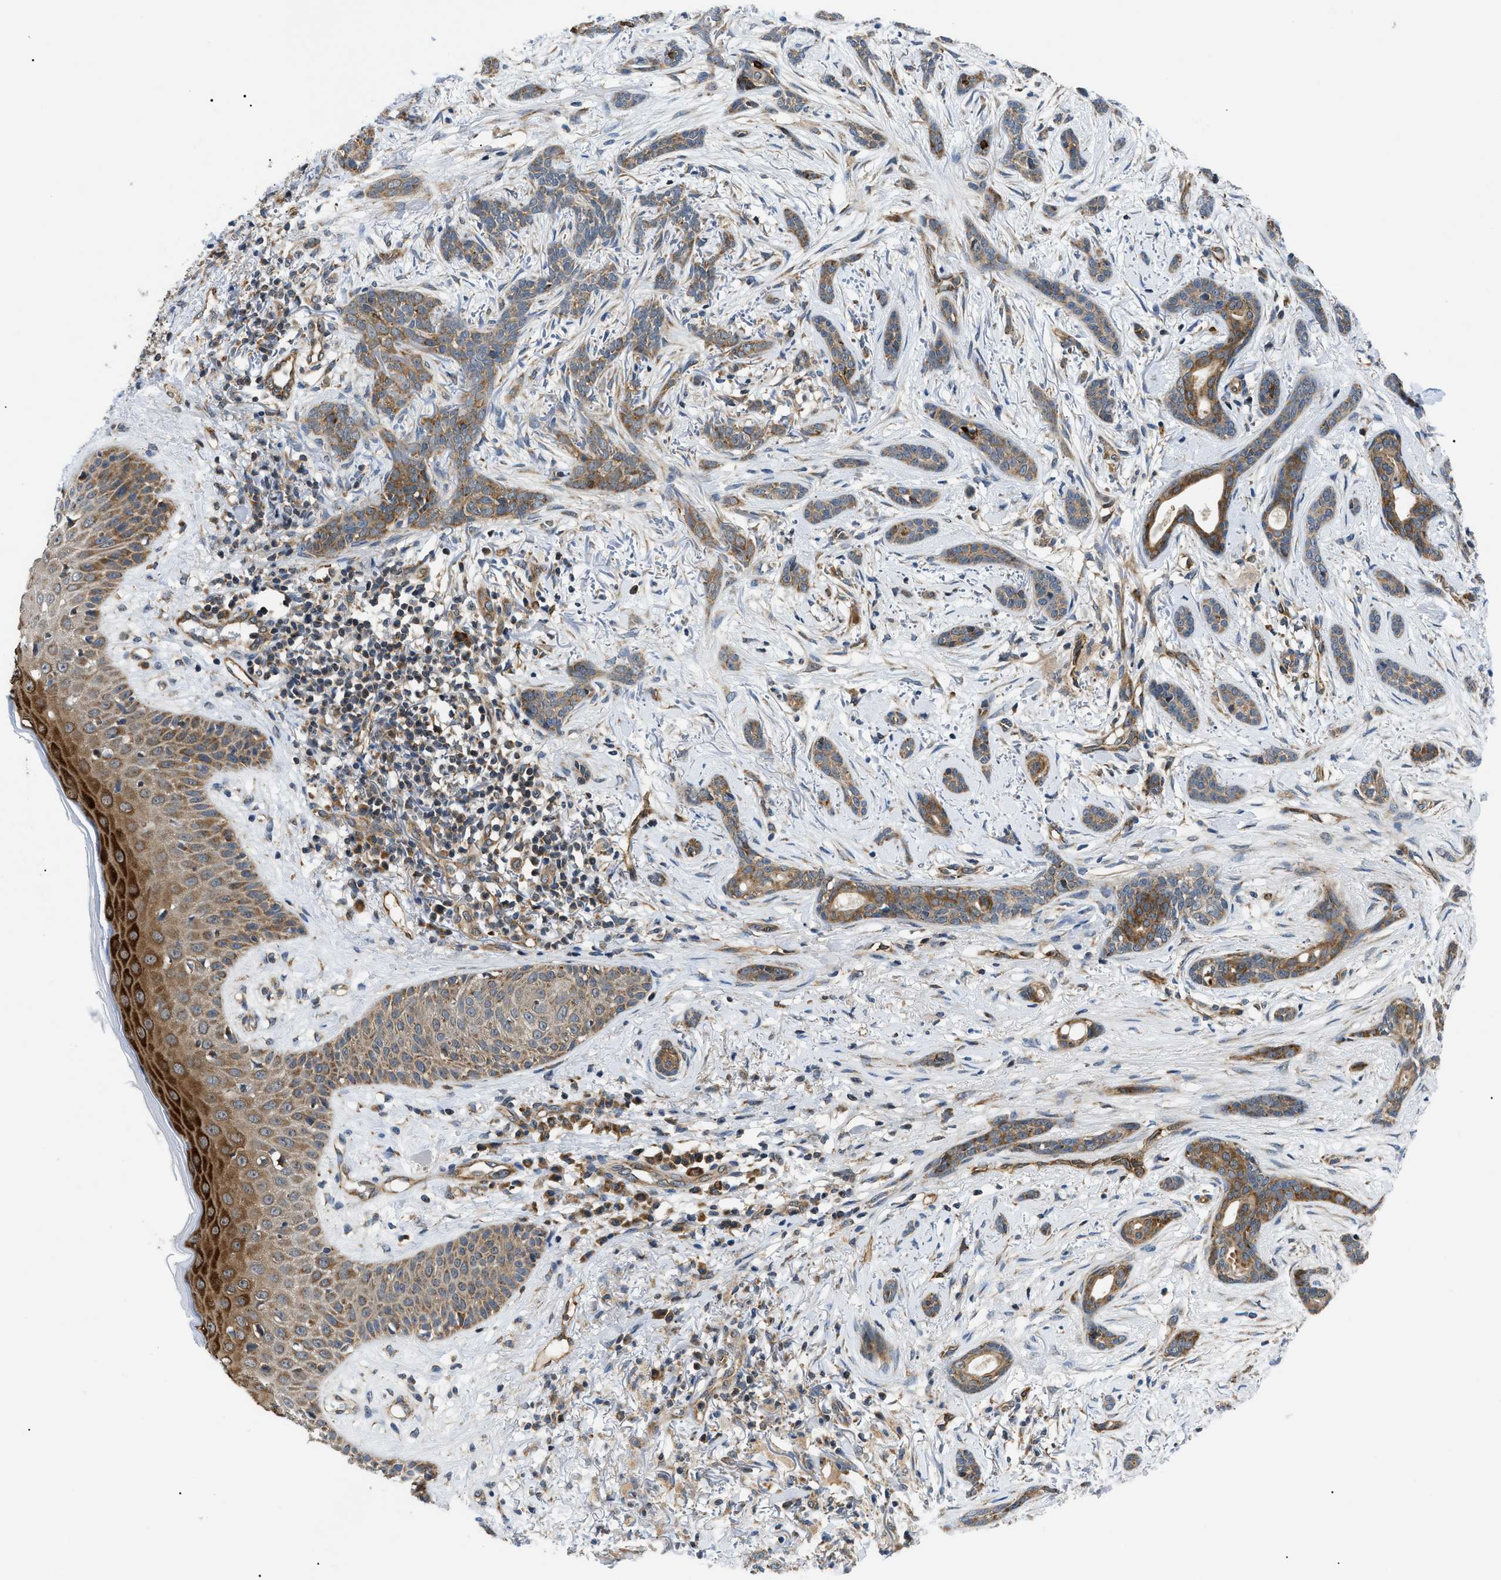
{"staining": {"intensity": "moderate", "quantity": "25%-75%", "location": "cytoplasmic/membranous"}, "tissue": "skin cancer", "cell_type": "Tumor cells", "image_type": "cancer", "snomed": [{"axis": "morphology", "description": "Basal cell carcinoma"}, {"axis": "morphology", "description": "Adnexal tumor, benign"}, {"axis": "topography", "description": "Skin"}], "caption": "A brown stain highlights moderate cytoplasmic/membranous expression of a protein in human skin basal cell carcinoma tumor cells.", "gene": "SRPK1", "patient": {"sex": "female", "age": 42}}